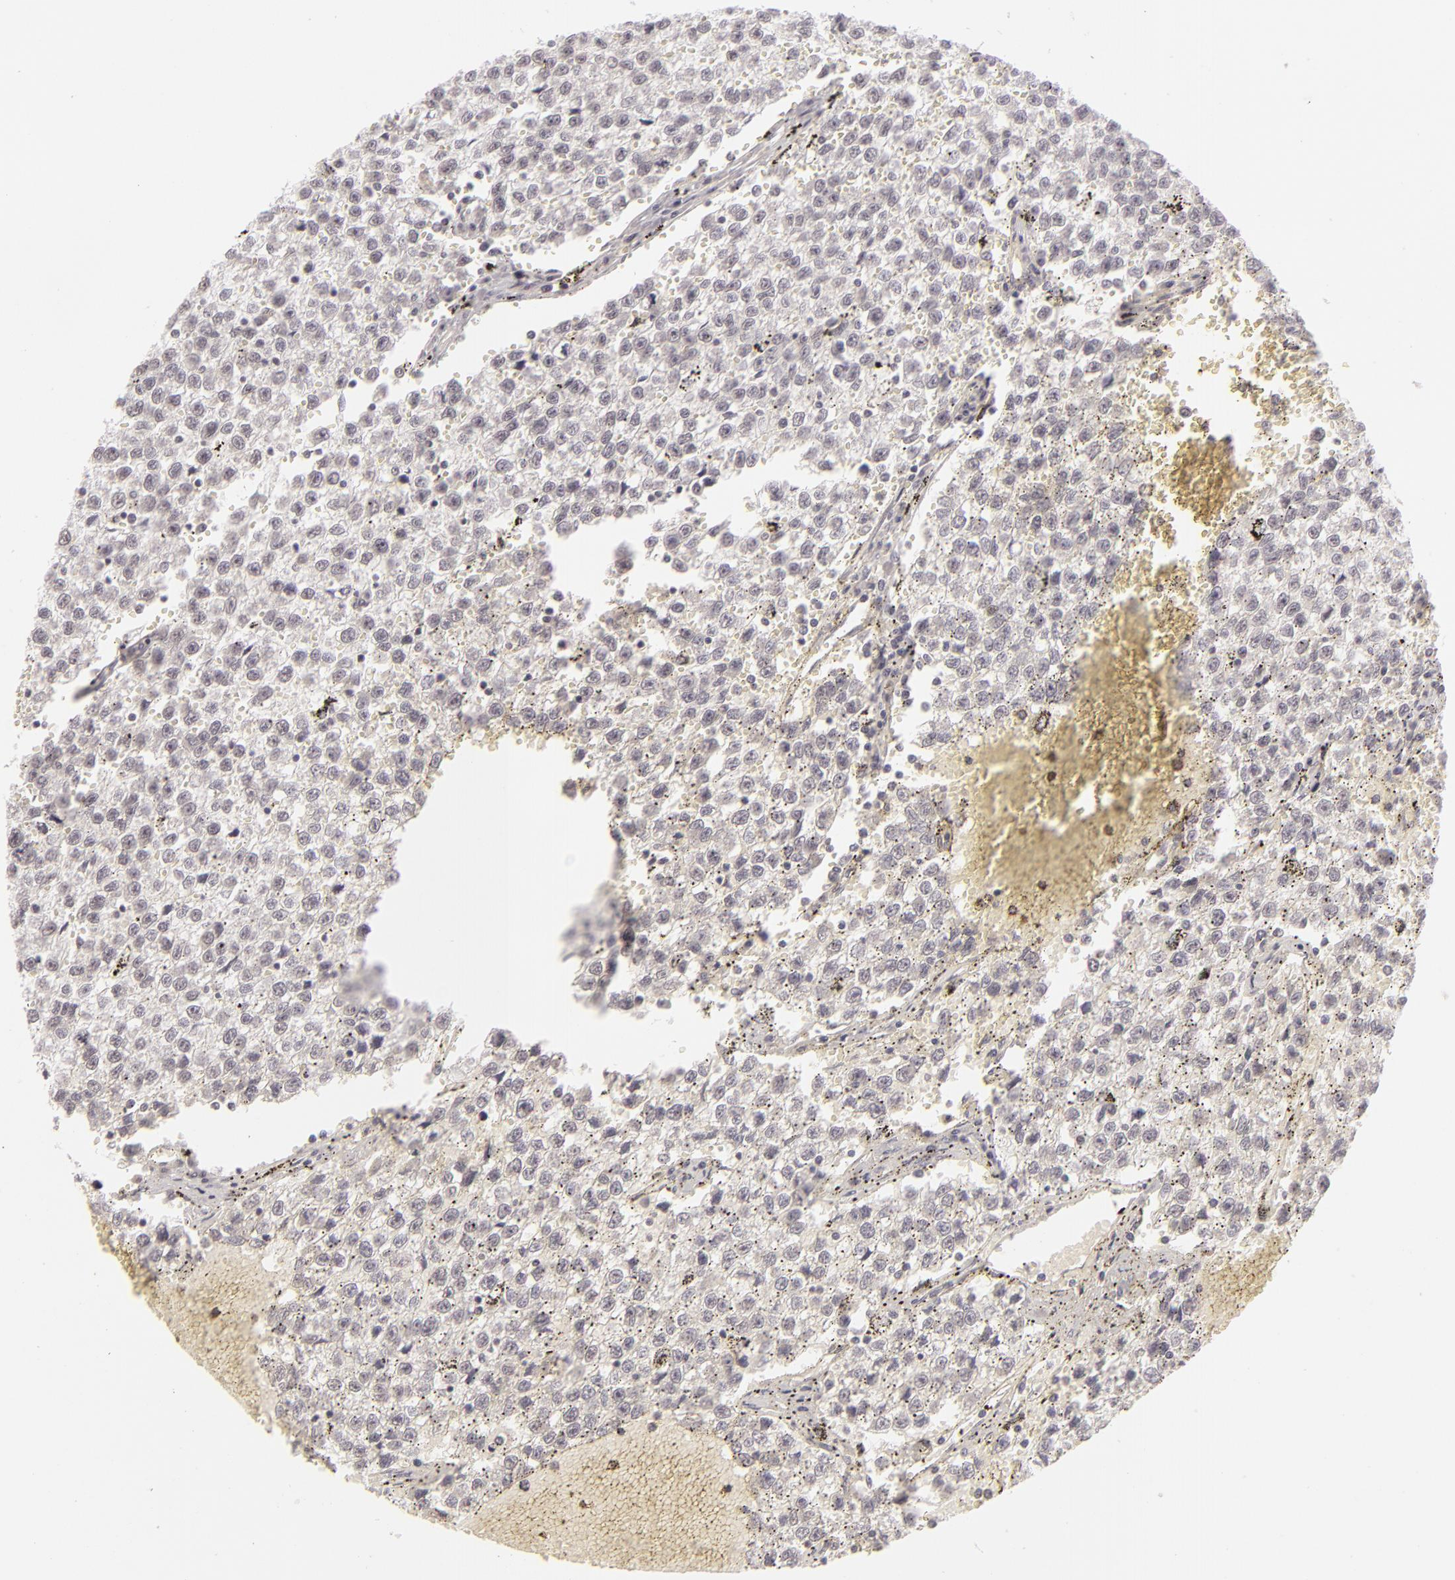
{"staining": {"intensity": "negative", "quantity": "none", "location": "none"}, "tissue": "testis cancer", "cell_type": "Tumor cells", "image_type": "cancer", "snomed": [{"axis": "morphology", "description": "Seminoma, NOS"}, {"axis": "topography", "description": "Testis"}], "caption": "High power microscopy micrograph of an immunohistochemistry image of testis seminoma, revealing no significant positivity in tumor cells.", "gene": "DLG3", "patient": {"sex": "male", "age": 35}}